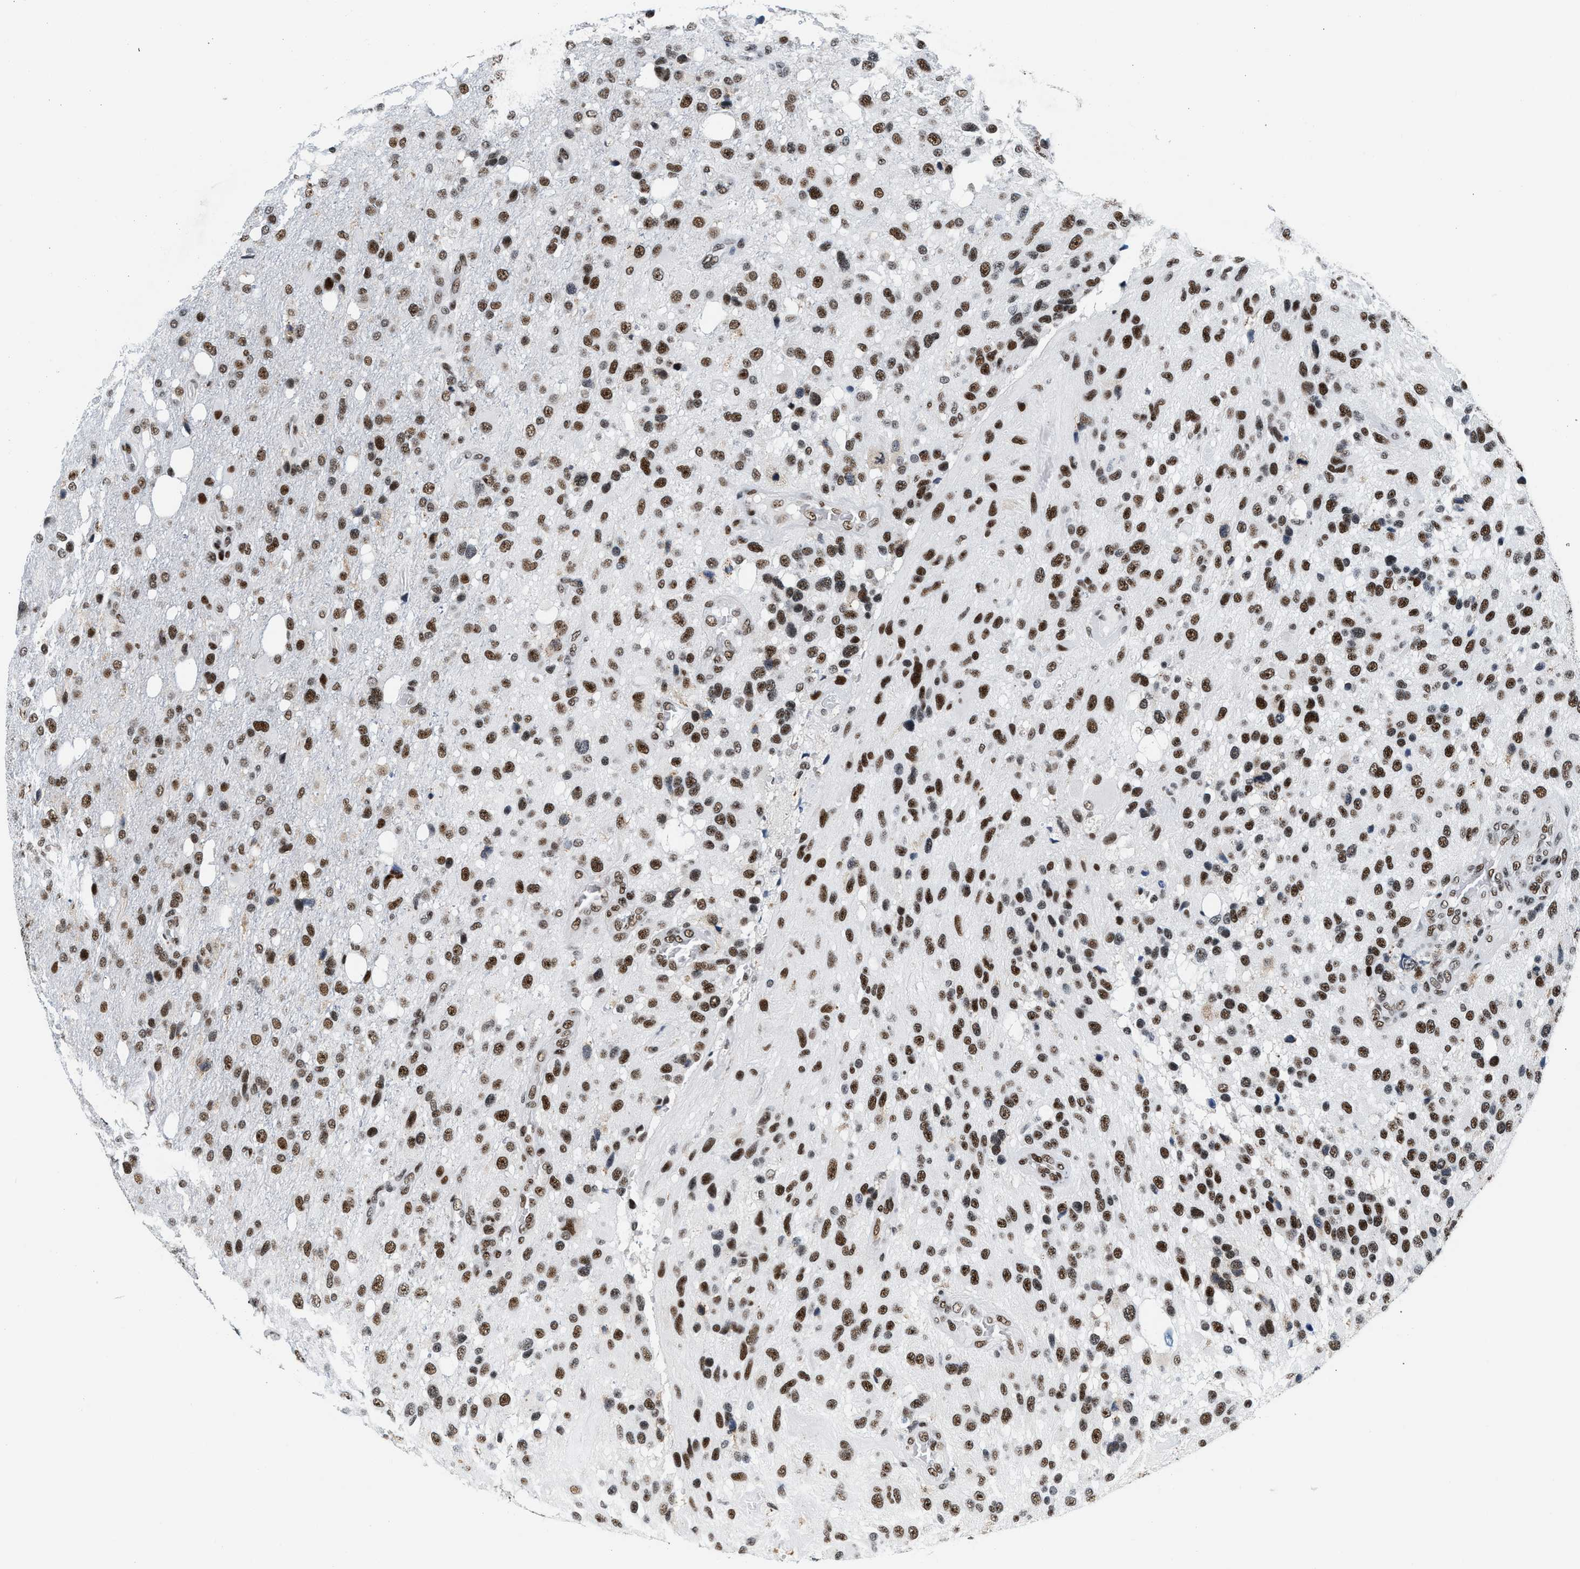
{"staining": {"intensity": "strong", "quantity": ">75%", "location": "nuclear"}, "tissue": "glioma", "cell_type": "Tumor cells", "image_type": "cancer", "snomed": [{"axis": "morphology", "description": "Glioma, malignant, High grade"}, {"axis": "topography", "description": "Brain"}], "caption": "A high amount of strong nuclear expression is appreciated in about >75% of tumor cells in malignant glioma (high-grade) tissue. (brown staining indicates protein expression, while blue staining denotes nuclei).", "gene": "RAD50", "patient": {"sex": "female", "age": 58}}